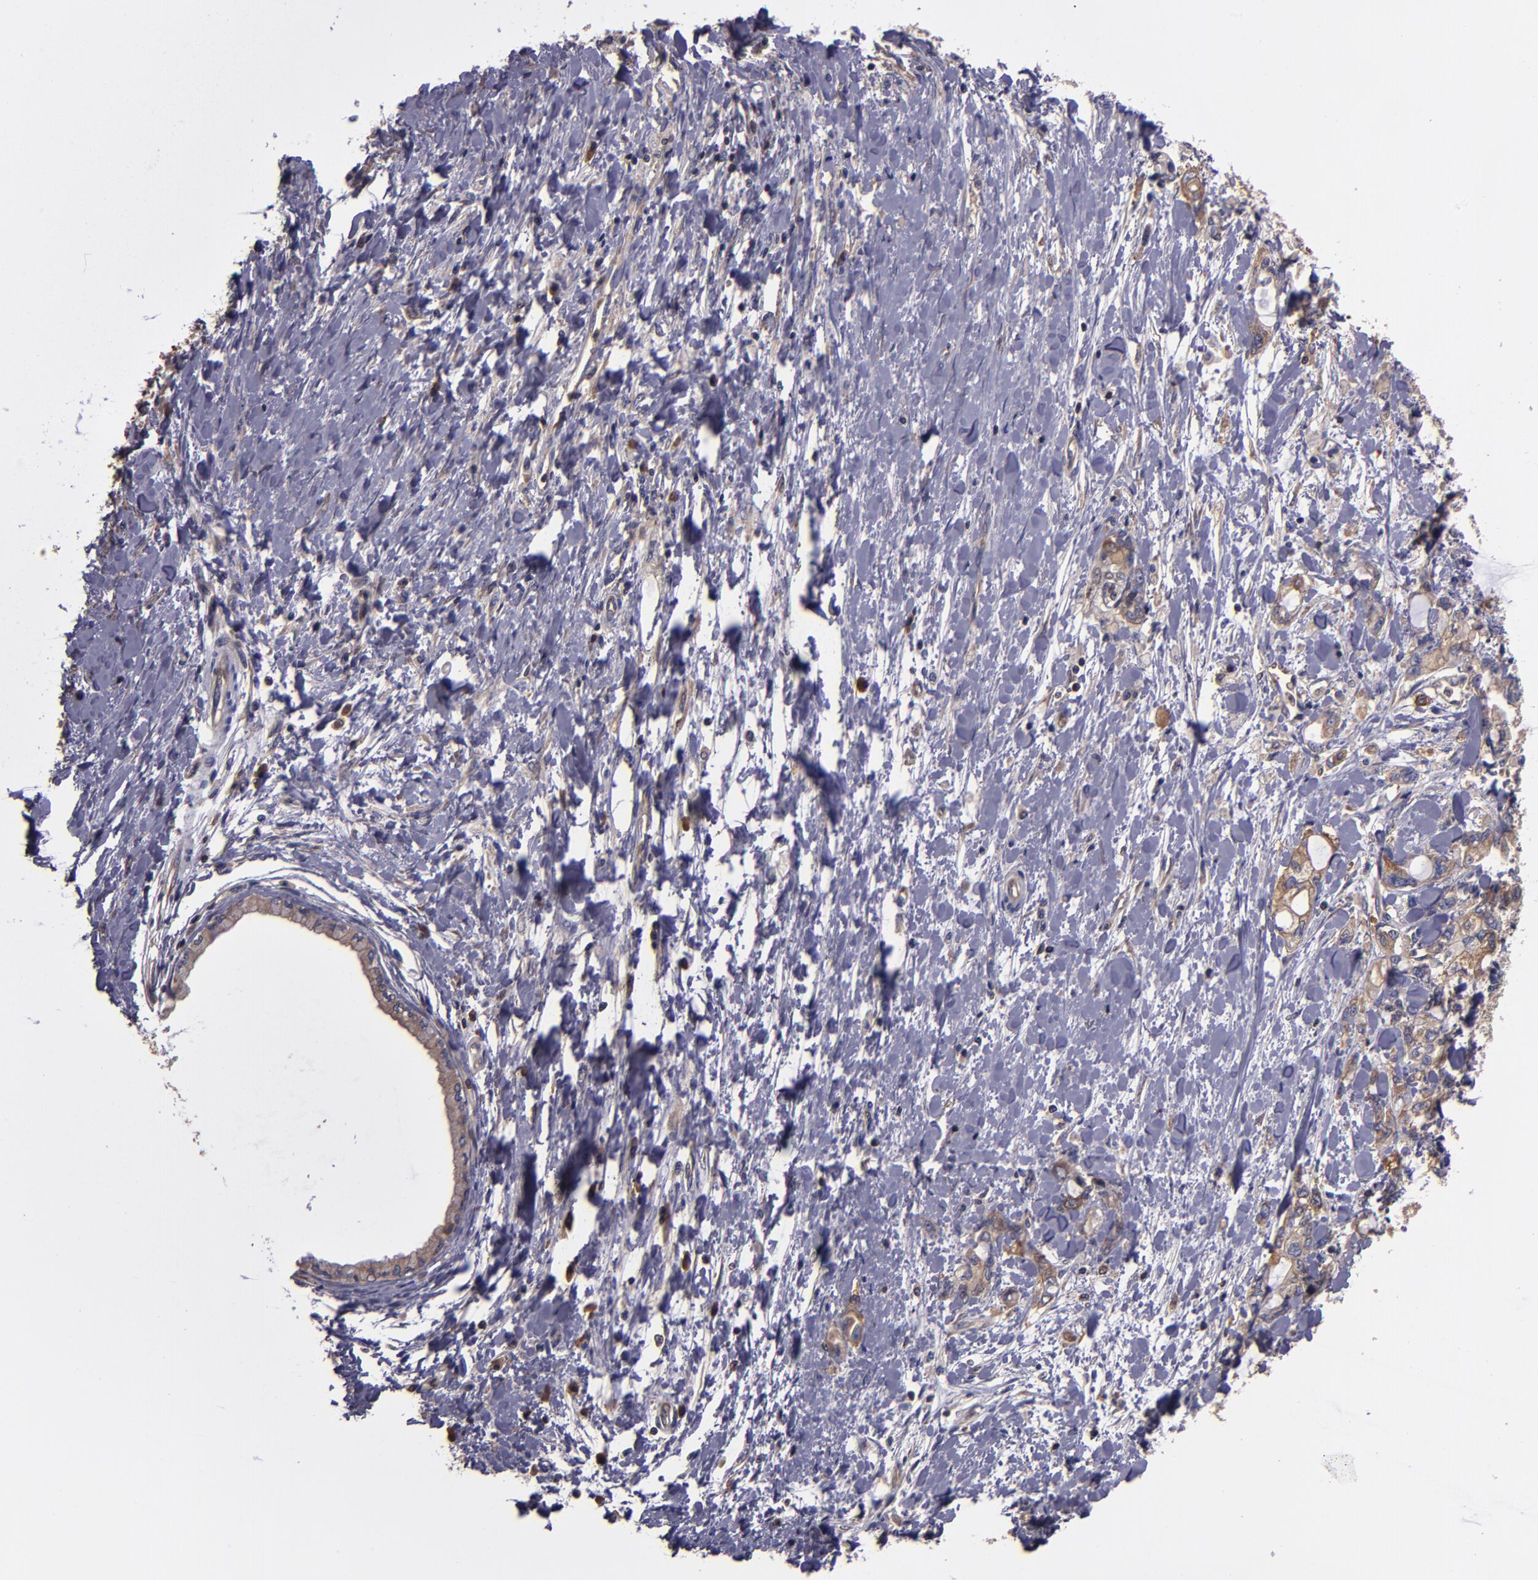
{"staining": {"intensity": "moderate", "quantity": "25%-75%", "location": "cytoplasmic/membranous"}, "tissue": "pancreatic cancer", "cell_type": "Tumor cells", "image_type": "cancer", "snomed": [{"axis": "morphology", "description": "Adenocarcinoma, NOS"}, {"axis": "topography", "description": "Pancreas"}], "caption": "Immunohistochemical staining of pancreatic cancer shows medium levels of moderate cytoplasmic/membranous protein staining in about 25%-75% of tumor cells. The protein of interest is shown in brown color, while the nuclei are stained blue.", "gene": "CARS1", "patient": {"sex": "male", "age": 79}}